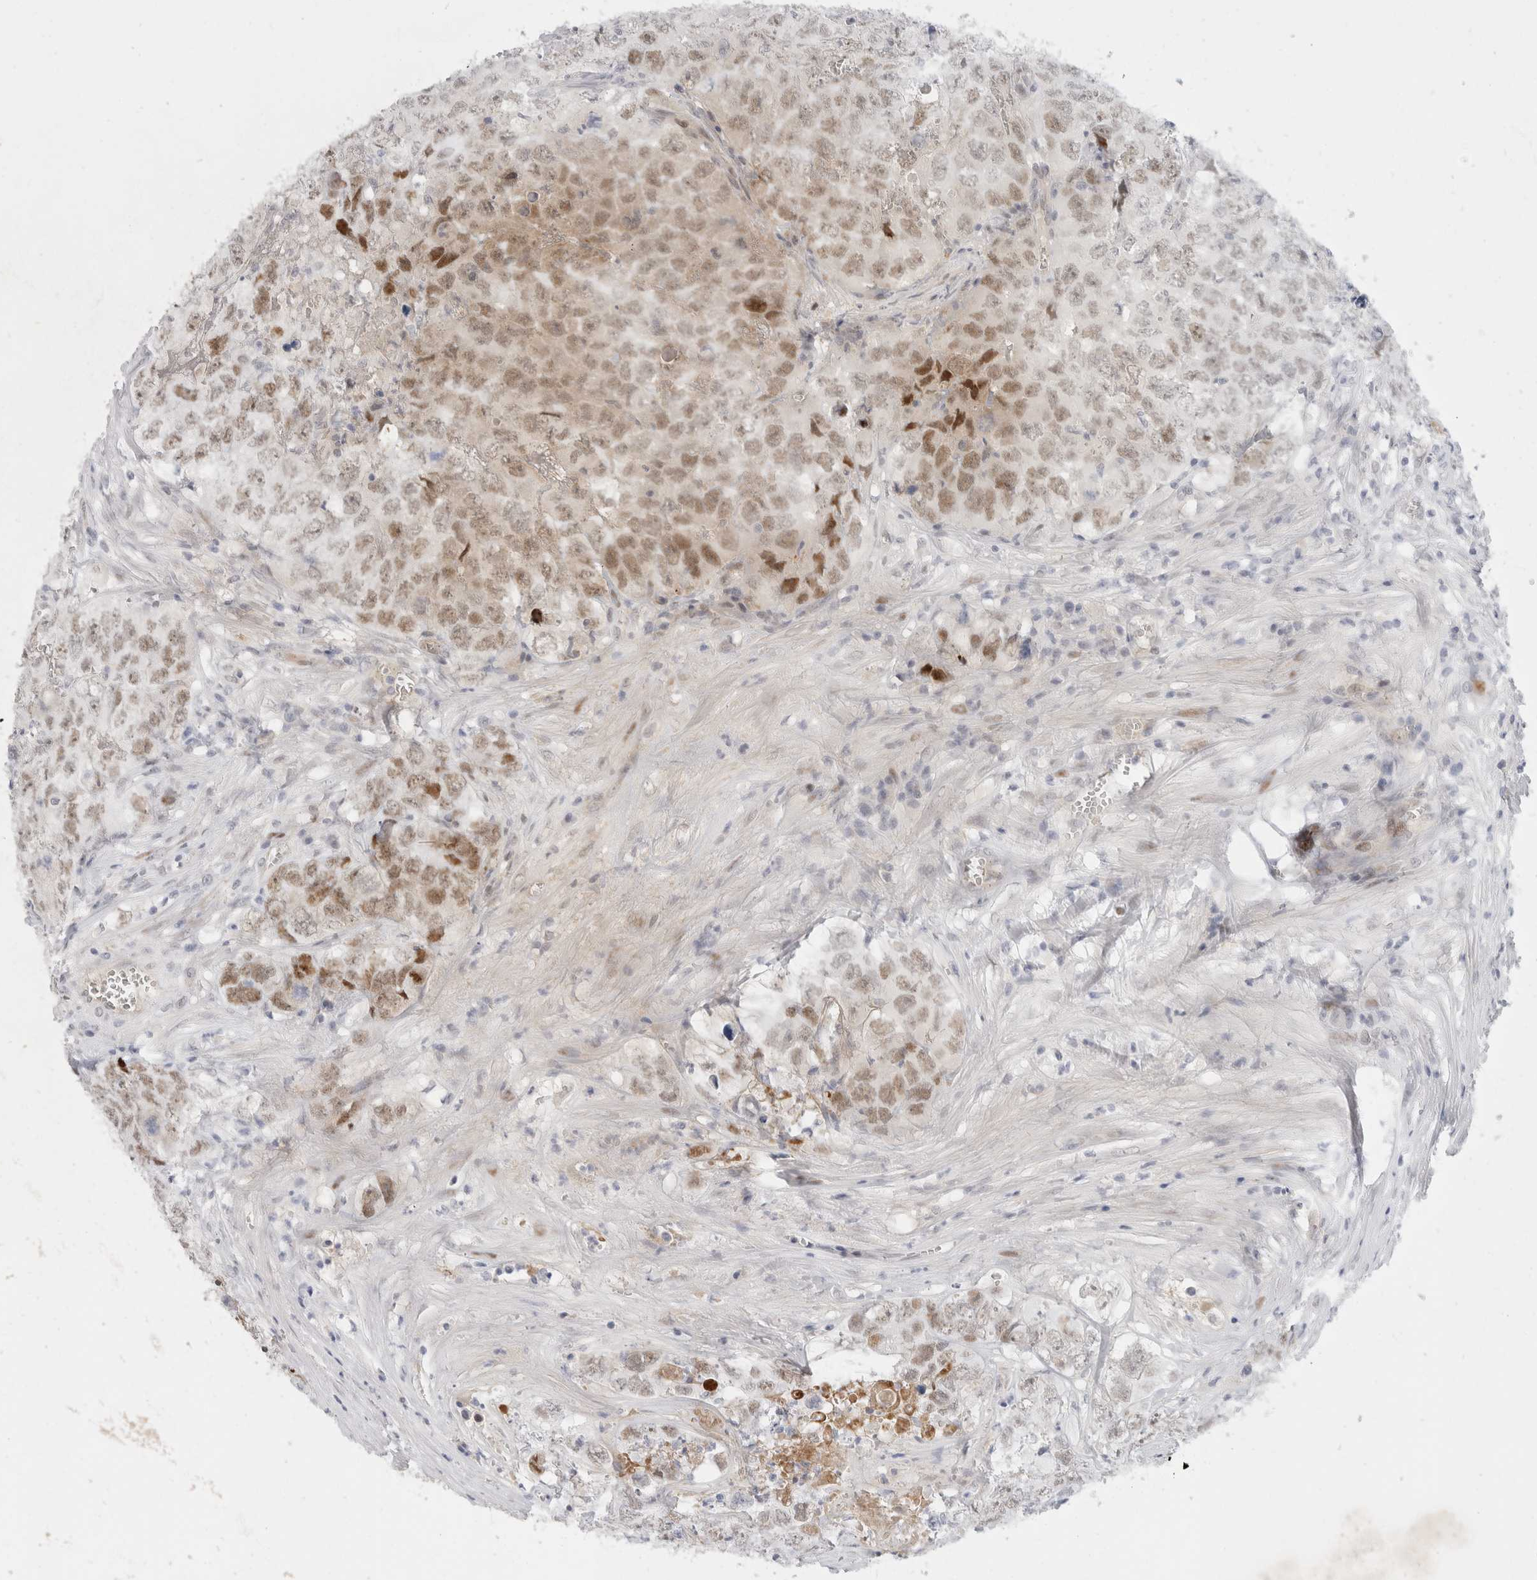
{"staining": {"intensity": "weak", "quantity": ">75%", "location": "nuclear"}, "tissue": "testis cancer", "cell_type": "Tumor cells", "image_type": "cancer", "snomed": [{"axis": "morphology", "description": "Seminoma, NOS"}, {"axis": "morphology", "description": "Carcinoma, Embryonal, NOS"}, {"axis": "topography", "description": "Testis"}], "caption": "Weak nuclear expression is appreciated in about >75% of tumor cells in testis cancer. The staining was performed using DAB (3,3'-diaminobenzidine), with brown indicating positive protein expression. Nuclei are stained blue with hematoxylin.", "gene": "TOM1L2", "patient": {"sex": "male", "age": 43}}